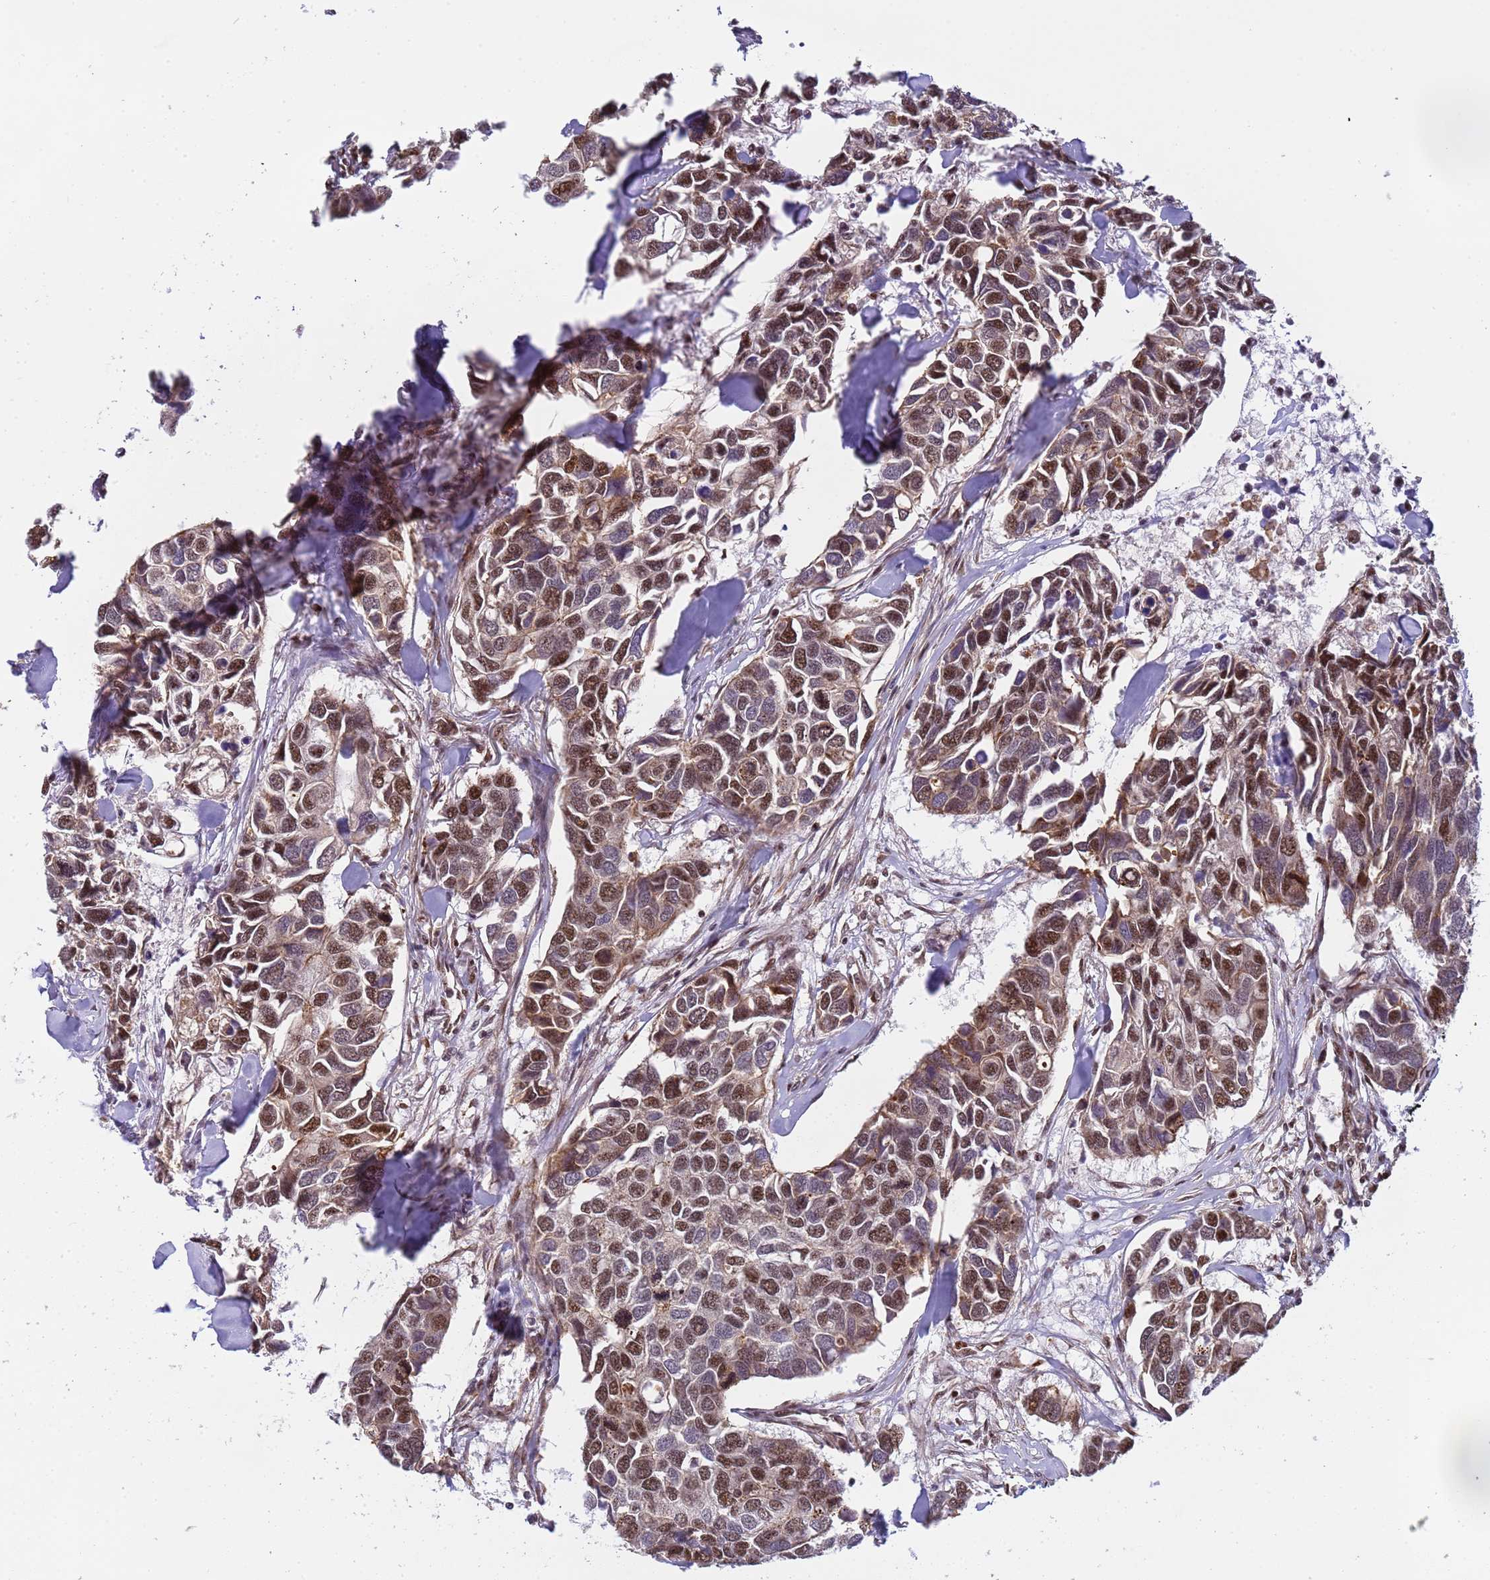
{"staining": {"intensity": "moderate", "quantity": ">75%", "location": "nuclear"}, "tissue": "breast cancer", "cell_type": "Tumor cells", "image_type": "cancer", "snomed": [{"axis": "morphology", "description": "Duct carcinoma"}, {"axis": "topography", "description": "Breast"}], "caption": "Tumor cells show moderate nuclear expression in approximately >75% of cells in breast cancer.", "gene": "EMC2", "patient": {"sex": "female", "age": 83}}